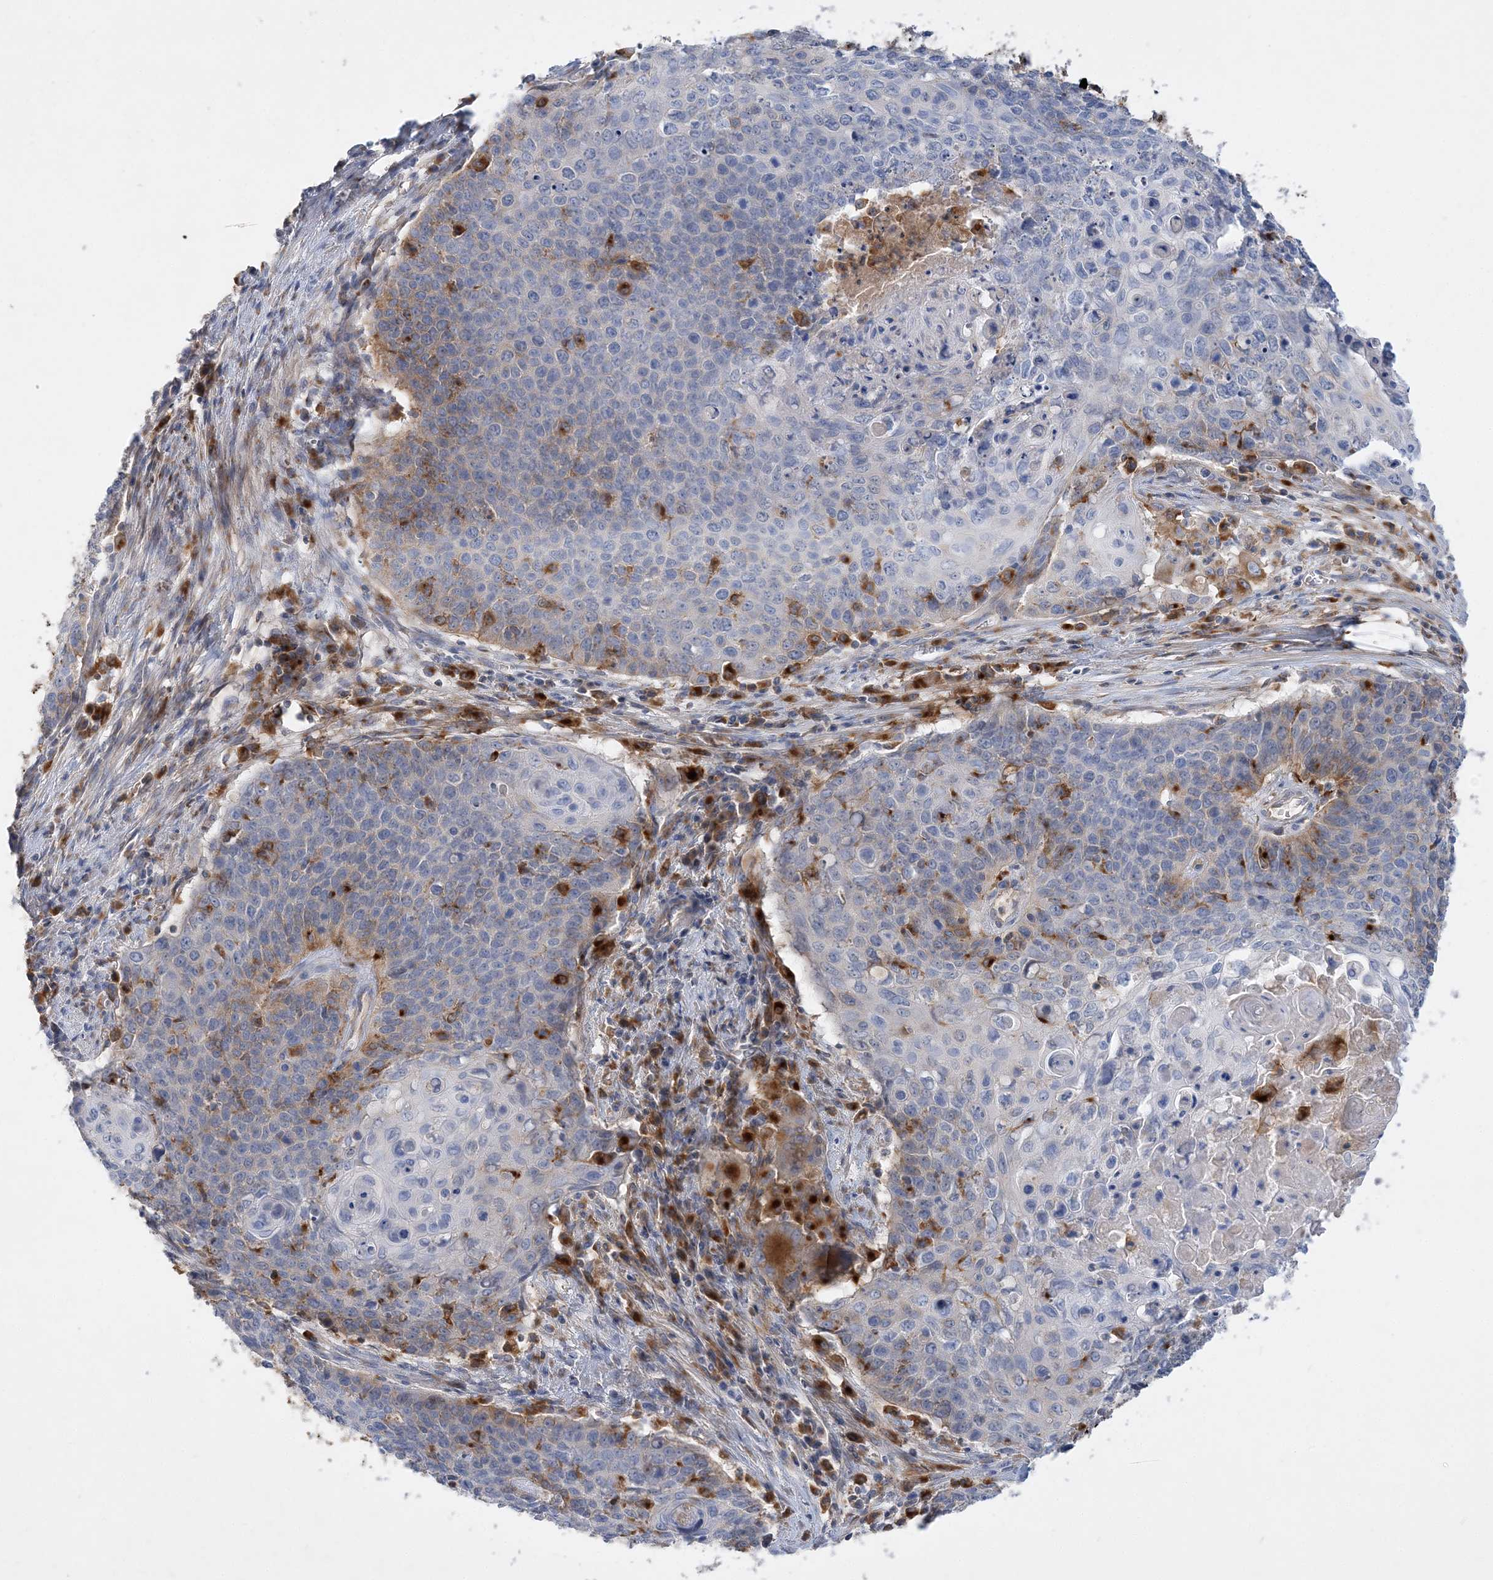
{"staining": {"intensity": "moderate", "quantity": "<25%", "location": "cytoplasmic/membranous"}, "tissue": "cervical cancer", "cell_type": "Tumor cells", "image_type": "cancer", "snomed": [{"axis": "morphology", "description": "Squamous cell carcinoma, NOS"}, {"axis": "topography", "description": "Cervix"}], "caption": "A brown stain highlights moderate cytoplasmic/membranous positivity of a protein in human cervical cancer tumor cells.", "gene": "GRINA", "patient": {"sex": "female", "age": 39}}